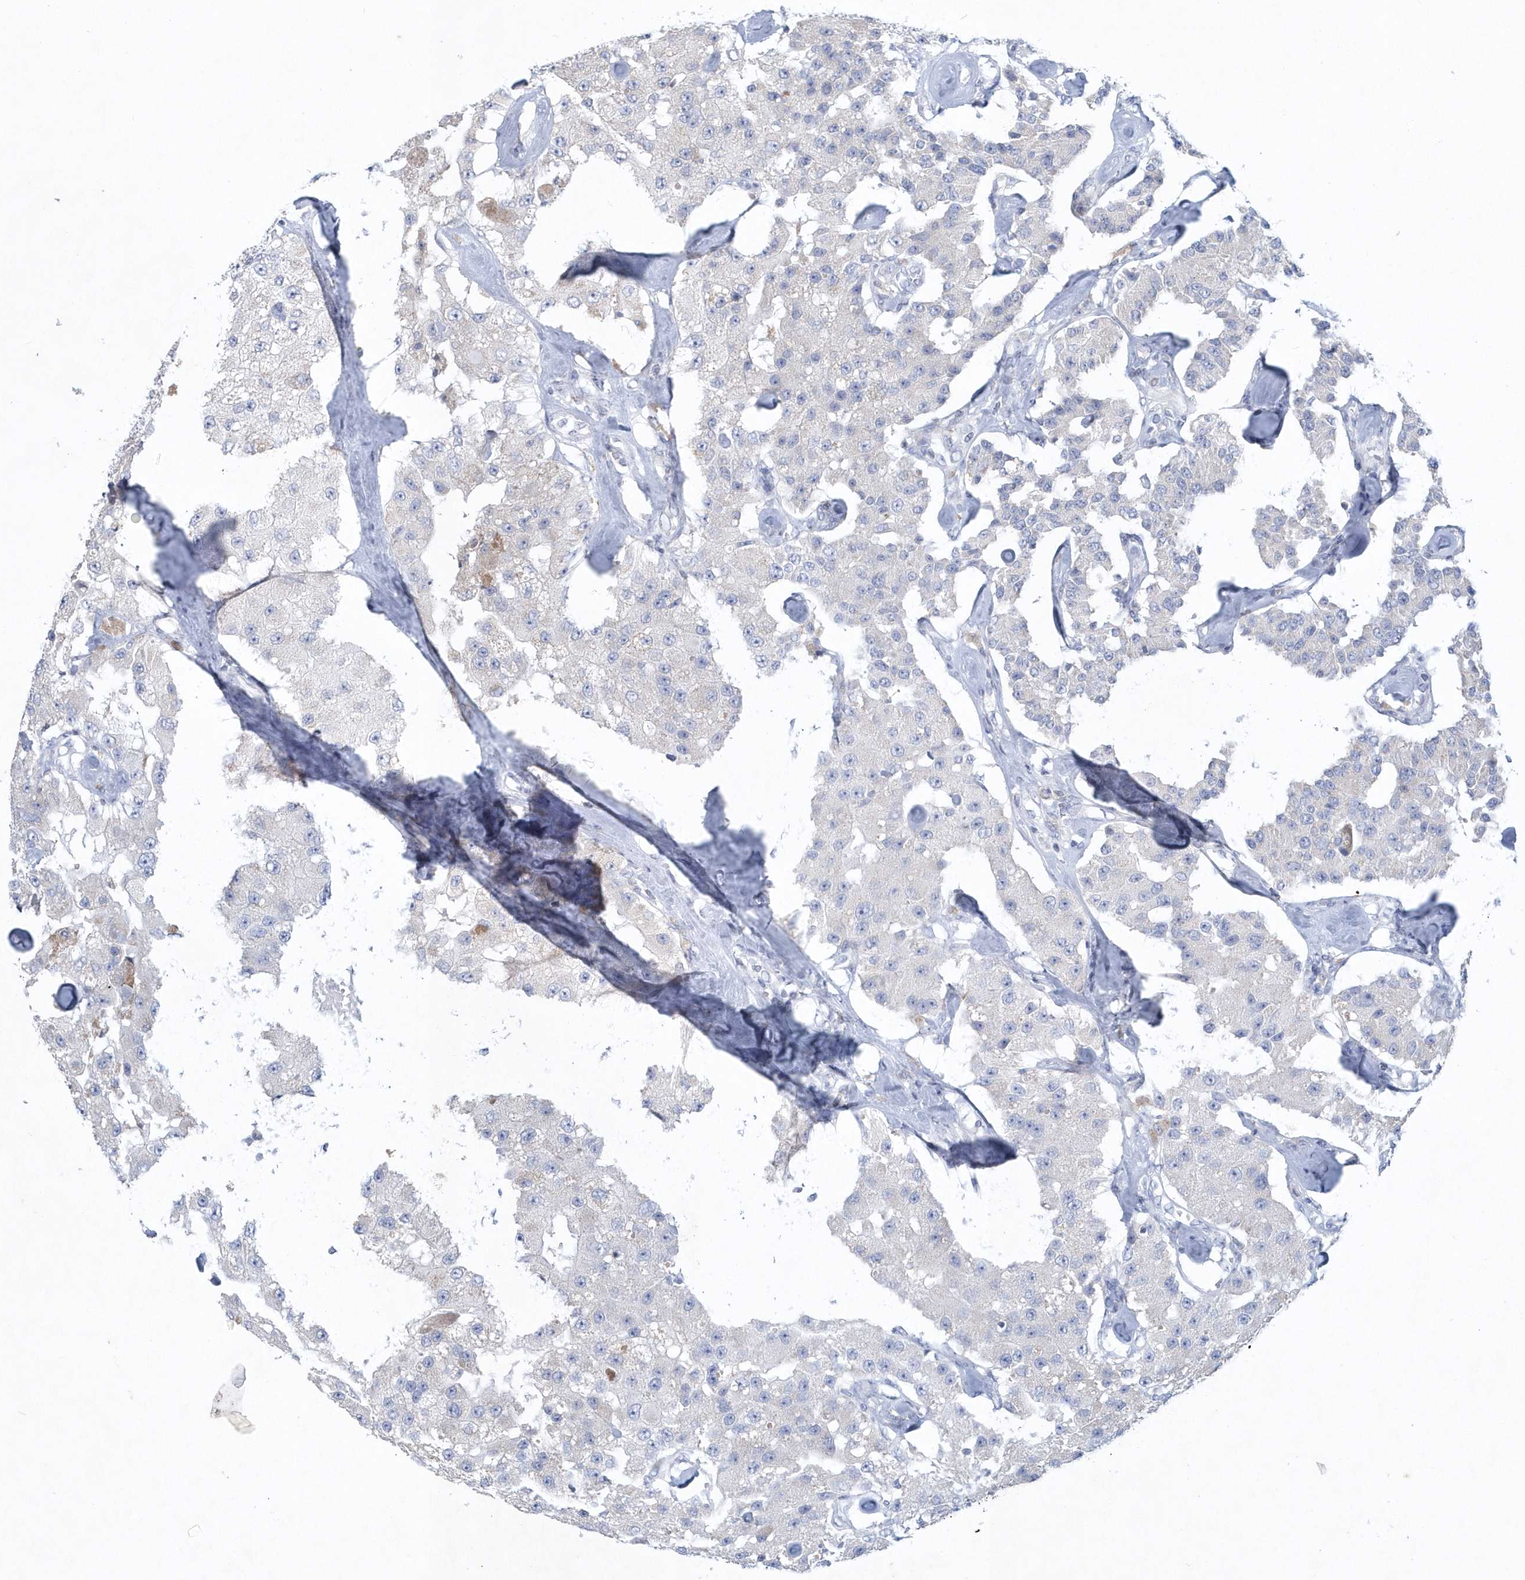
{"staining": {"intensity": "negative", "quantity": "none", "location": "none"}, "tissue": "carcinoid", "cell_type": "Tumor cells", "image_type": "cancer", "snomed": [{"axis": "morphology", "description": "Carcinoid, malignant, NOS"}, {"axis": "topography", "description": "Pancreas"}], "caption": "Immunohistochemistry image of neoplastic tissue: carcinoid stained with DAB exhibits no significant protein positivity in tumor cells.", "gene": "NIPAL1", "patient": {"sex": "male", "age": 41}}